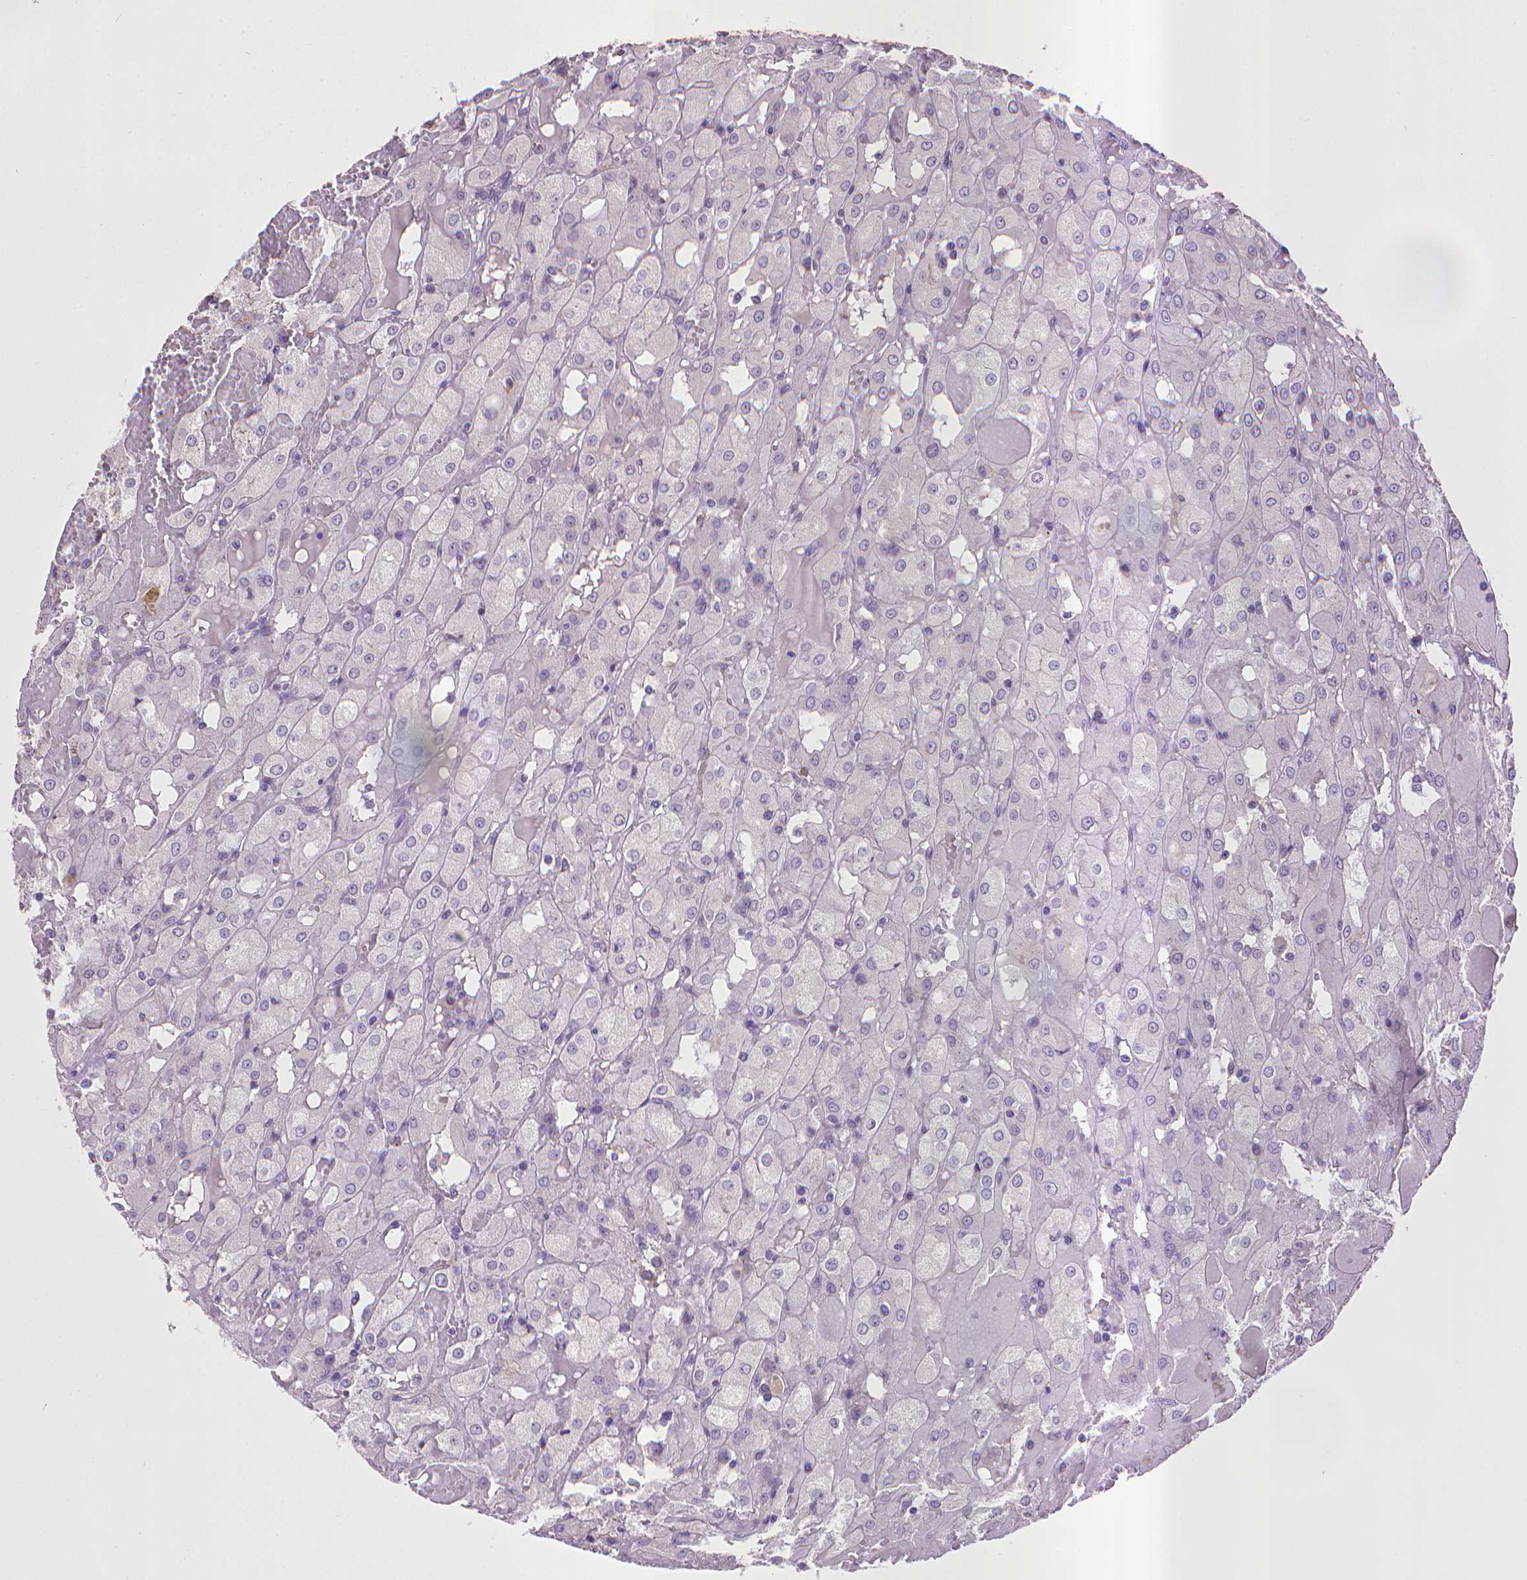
{"staining": {"intensity": "negative", "quantity": "none", "location": "none"}, "tissue": "renal cancer", "cell_type": "Tumor cells", "image_type": "cancer", "snomed": [{"axis": "morphology", "description": "Adenocarcinoma, NOS"}, {"axis": "topography", "description": "Kidney"}], "caption": "High magnification brightfield microscopy of renal cancer stained with DAB (3,3'-diaminobenzidine) (brown) and counterstained with hematoxylin (blue): tumor cells show no significant expression. (DAB (3,3'-diaminobenzidine) IHC visualized using brightfield microscopy, high magnification).", "gene": "CPM", "patient": {"sex": "male", "age": 72}}